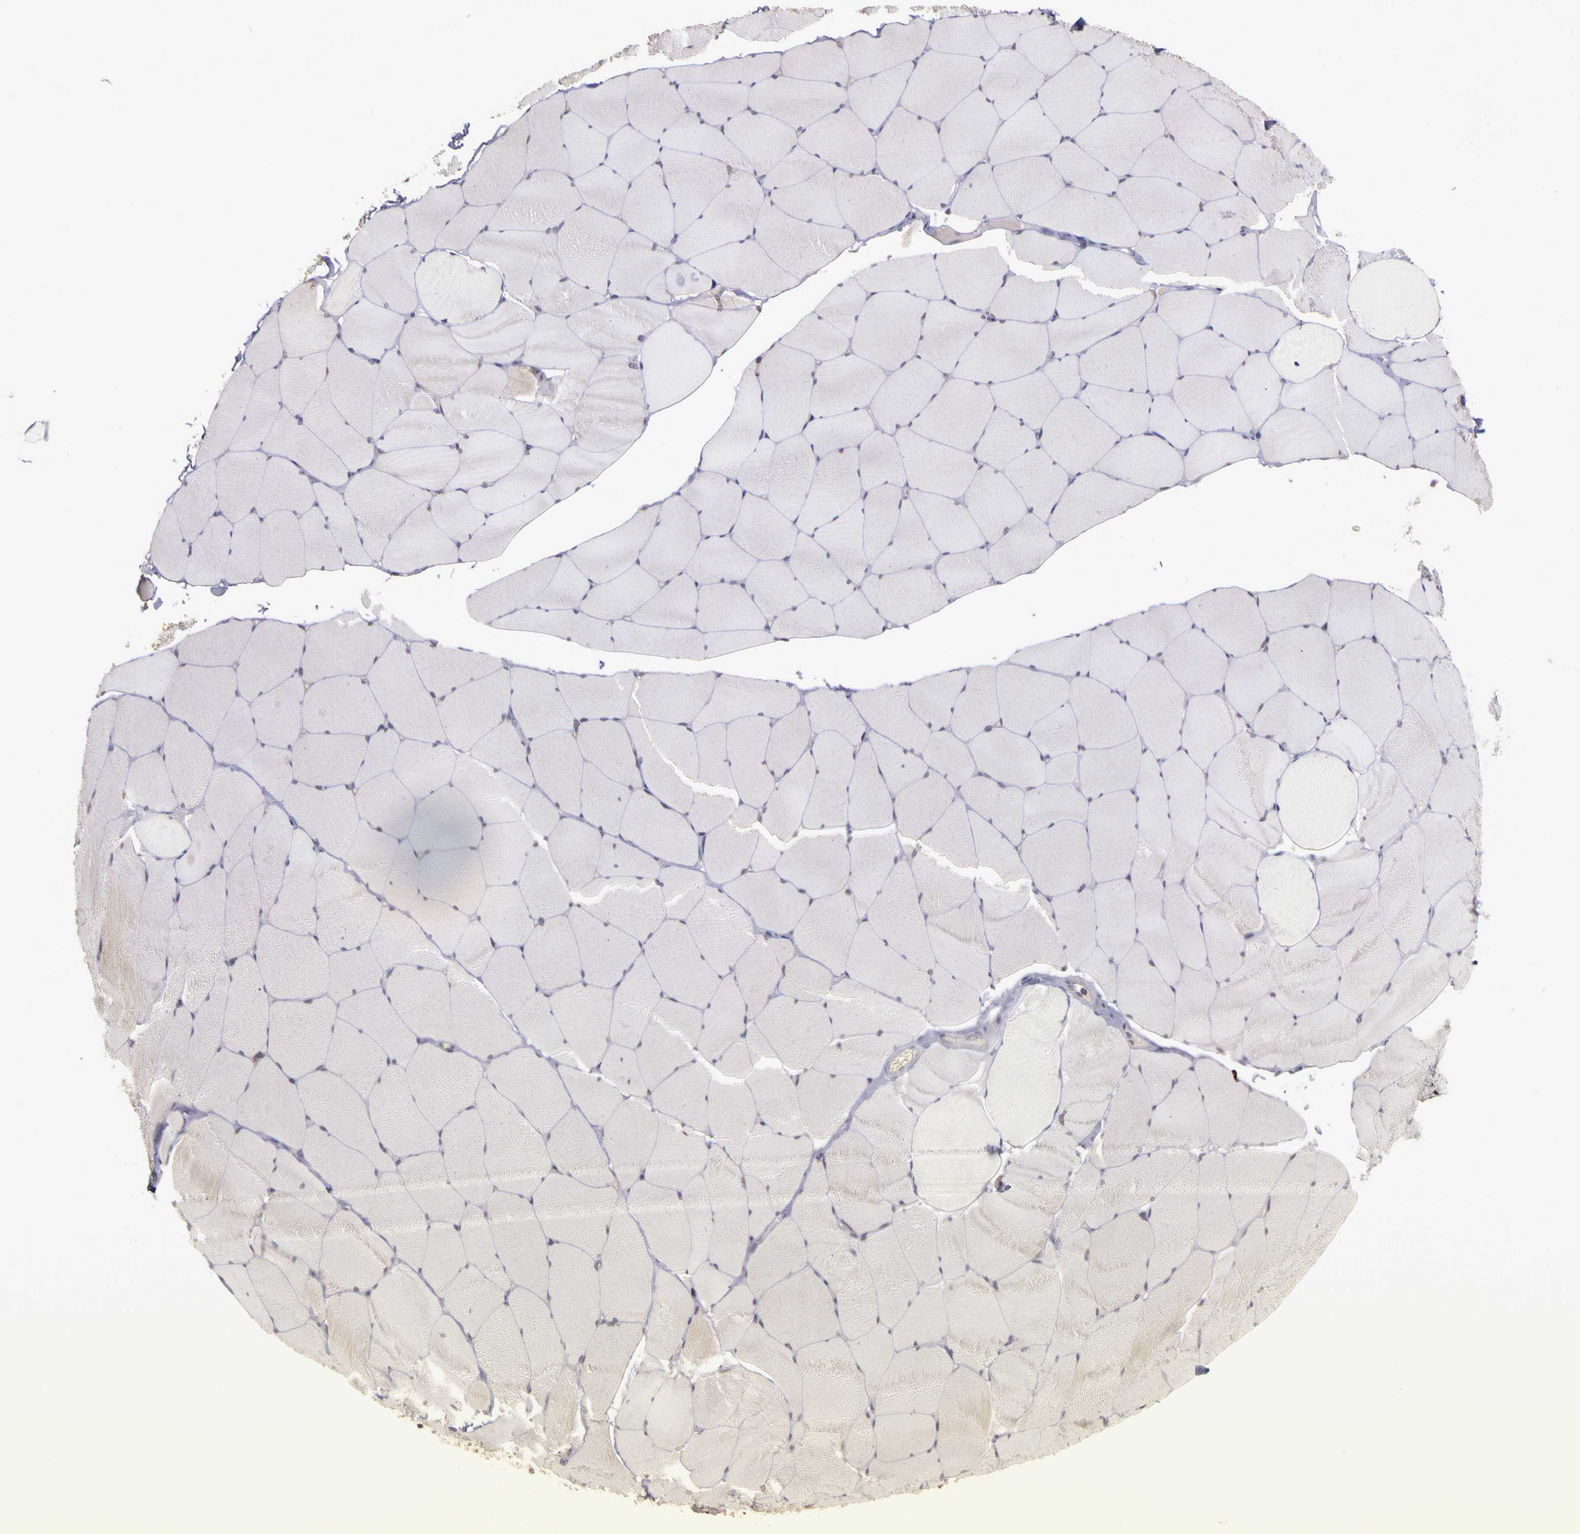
{"staining": {"intensity": "negative", "quantity": "none", "location": "none"}, "tissue": "skeletal muscle", "cell_type": "Myocytes", "image_type": "normal", "snomed": [{"axis": "morphology", "description": "Normal tissue, NOS"}, {"axis": "topography", "description": "Skeletal muscle"}, {"axis": "topography", "description": "Salivary gland"}], "caption": "The histopathology image exhibits no significant staining in myocytes of skeletal muscle.", "gene": "FRMD7", "patient": {"sex": "male", "age": 62}}